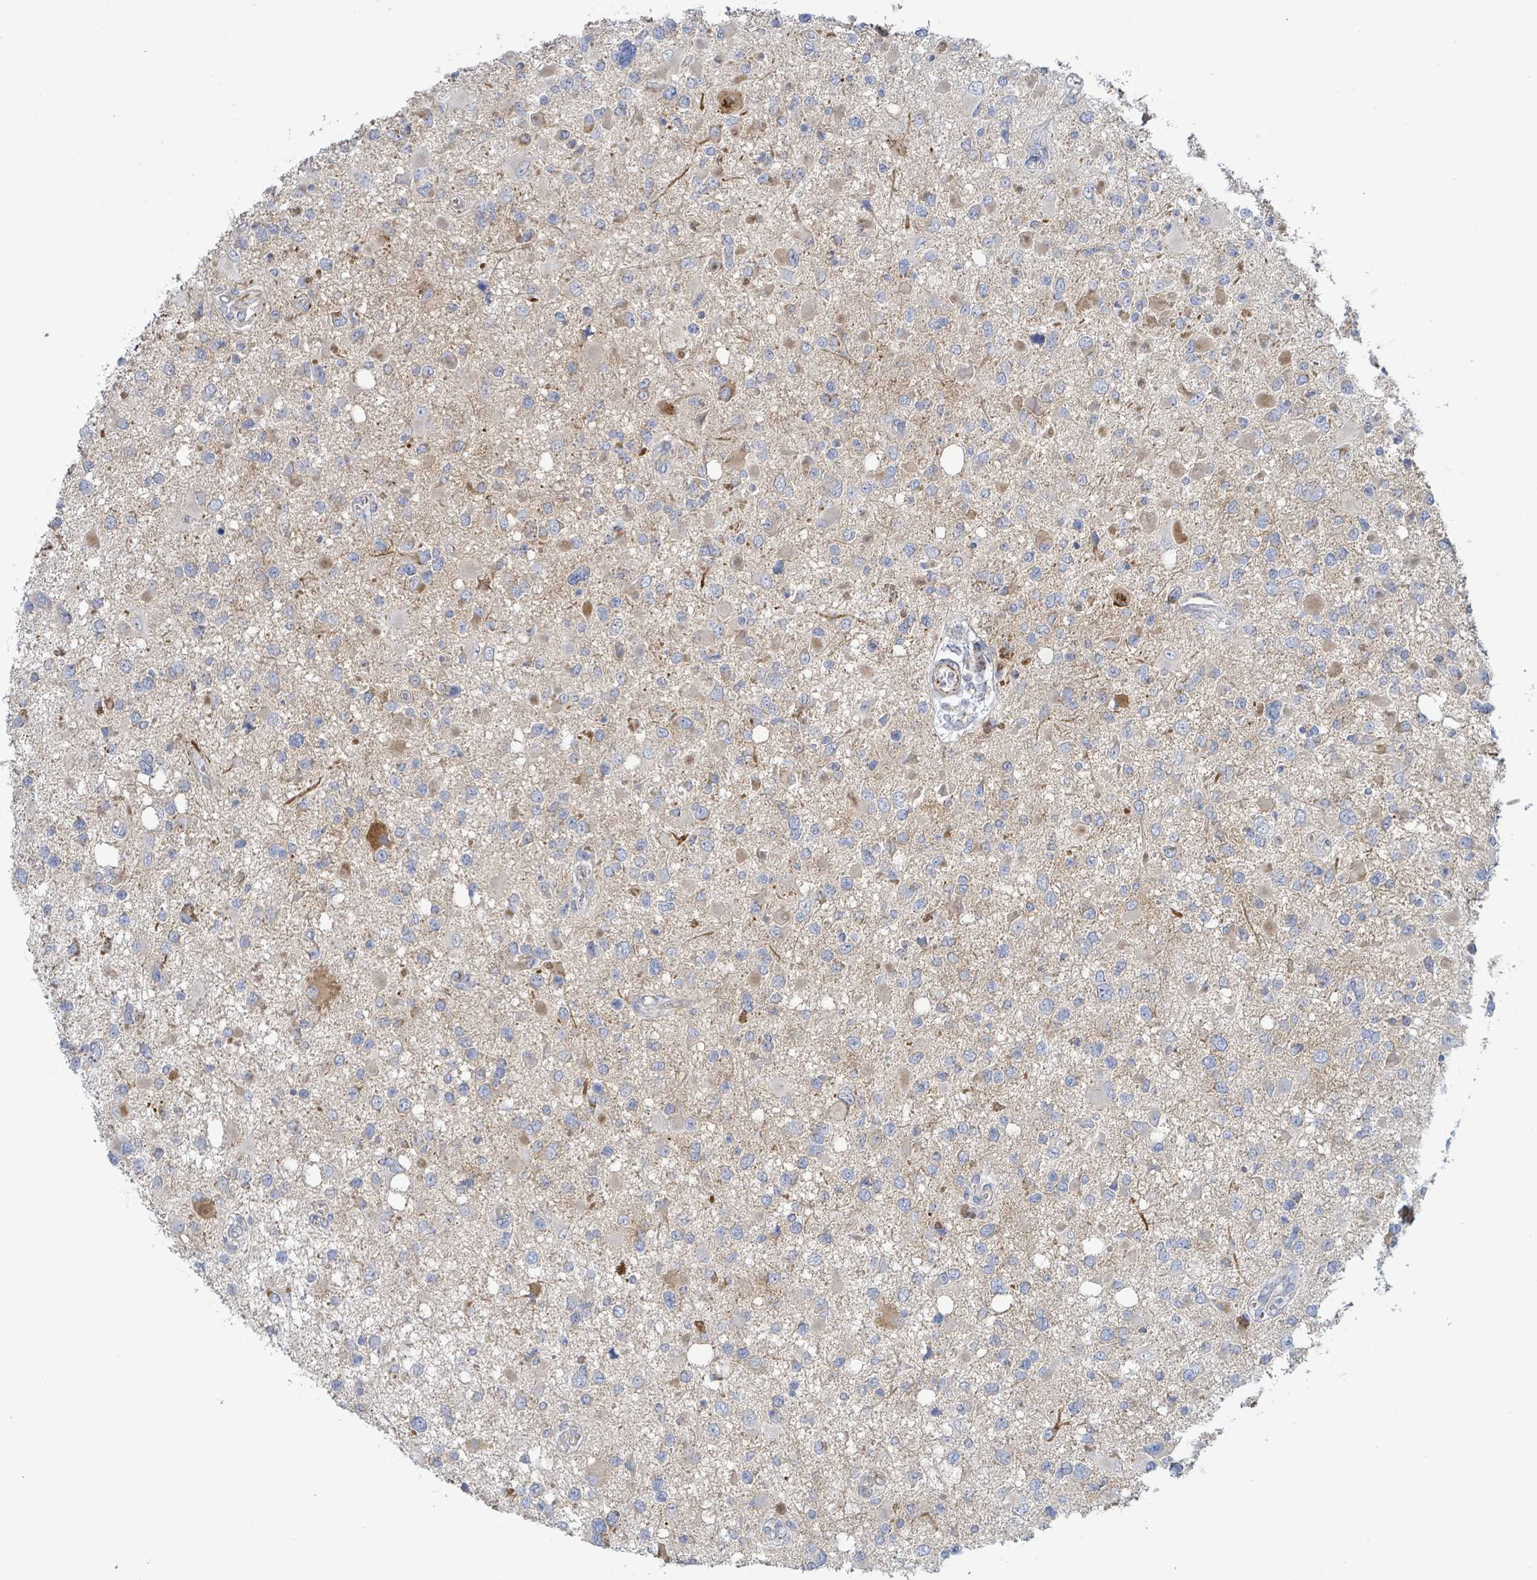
{"staining": {"intensity": "negative", "quantity": "none", "location": "none"}, "tissue": "glioma", "cell_type": "Tumor cells", "image_type": "cancer", "snomed": [{"axis": "morphology", "description": "Glioma, malignant, High grade"}, {"axis": "topography", "description": "Brain"}], "caption": "A high-resolution micrograph shows immunohistochemistry staining of high-grade glioma (malignant), which exhibits no significant expression in tumor cells. The staining was performed using DAB to visualize the protein expression in brown, while the nuclei were stained in blue with hematoxylin (Magnification: 20x).", "gene": "ALG12", "patient": {"sex": "male", "age": 53}}